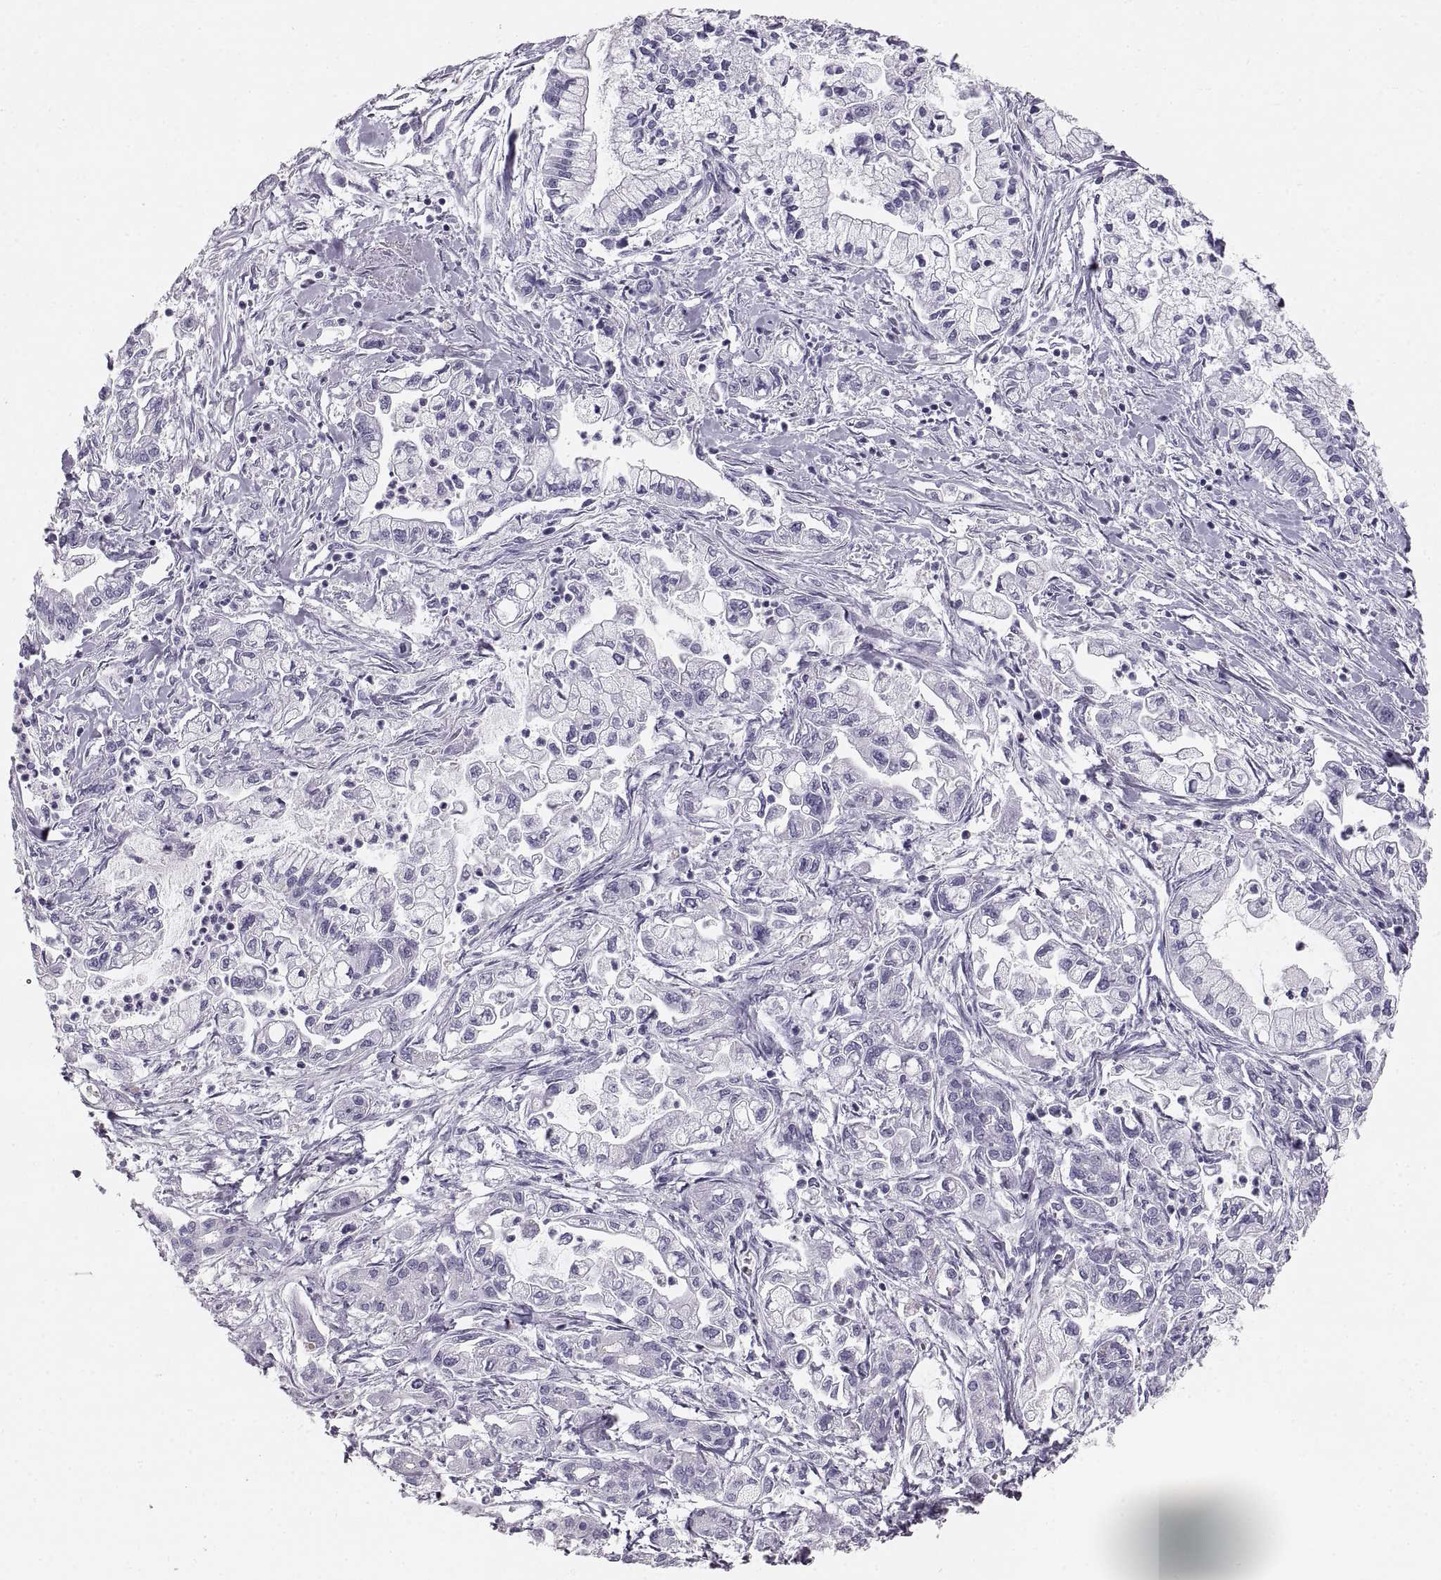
{"staining": {"intensity": "negative", "quantity": "none", "location": "none"}, "tissue": "pancreatic cancer", "cell_type": "Tumor cells", "image_type": "cancer", "snomed": [{"axis": "morphology", "description": "Adenocarcinoma, NOS"}, {"axis": "topography", "description": "Pancreas"}], "caption": "Immunohistochemistry micrograph of neoplastic tissue: pancreatic cancer stained with DAB (3,3'-diaminobenzidine) displays no significant protein positivity in tumor cells.", "gene": "CRYAA", "patient": {"sex": "male", "age": 54}}